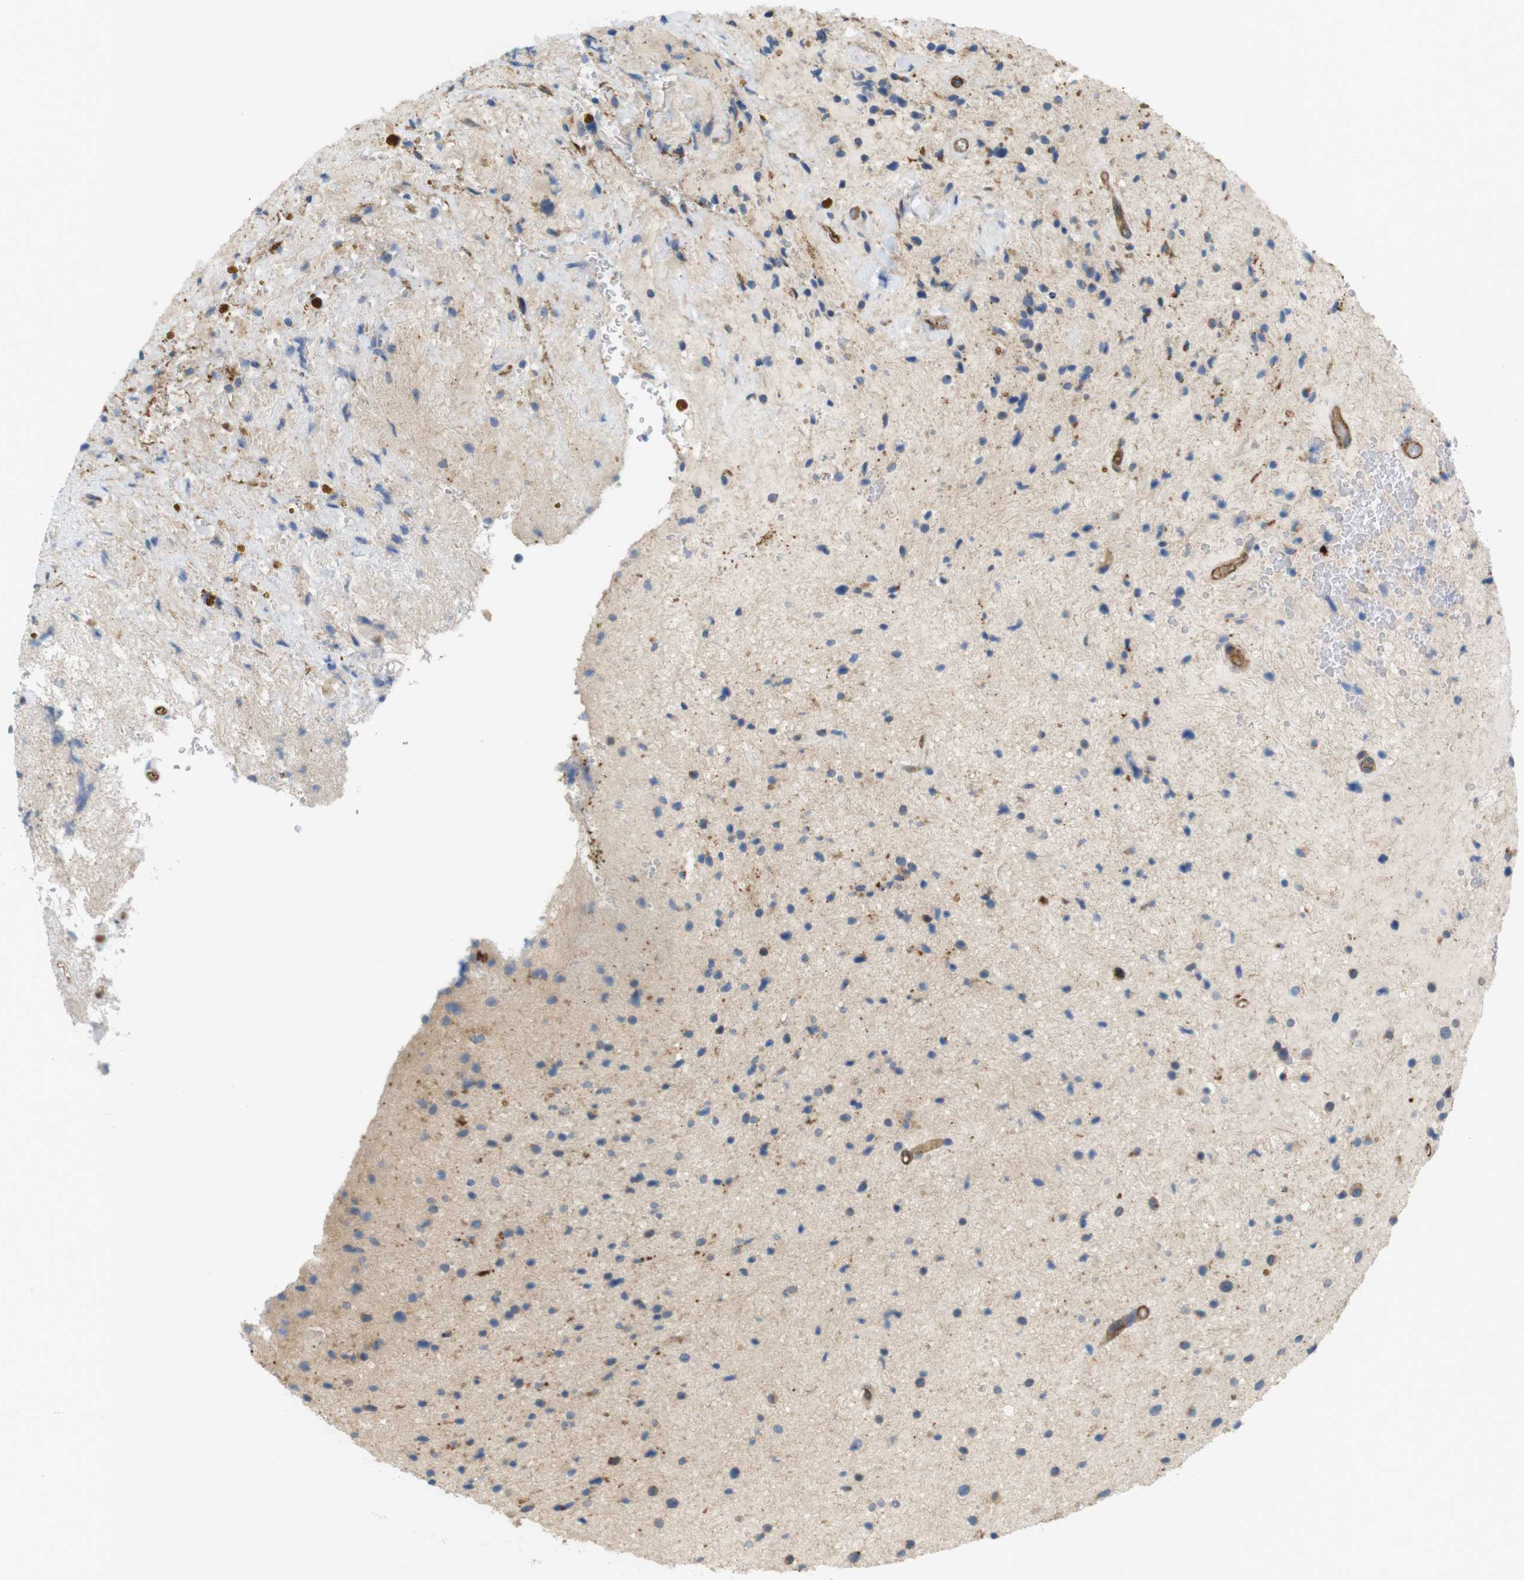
{"staining": {"intensity": "weak", "quantity": ">75%", "location": "cytoplasmic/membranous"}, "tissue": "glioma", "cell_type": "Tumor cells", "image_type": "cancer", "snomed": [{"axis": "morphology", "description": "Glioma, malignant, High grade"}, {"axis": "topography", "description": "Brain"}], "caption": "A brown stain highlights weak cytoplasmic/membranous positivity of a protein in human glioma tumor cells.", "gene": "BVES", "patient": {"sex": "male", "age": 33}}